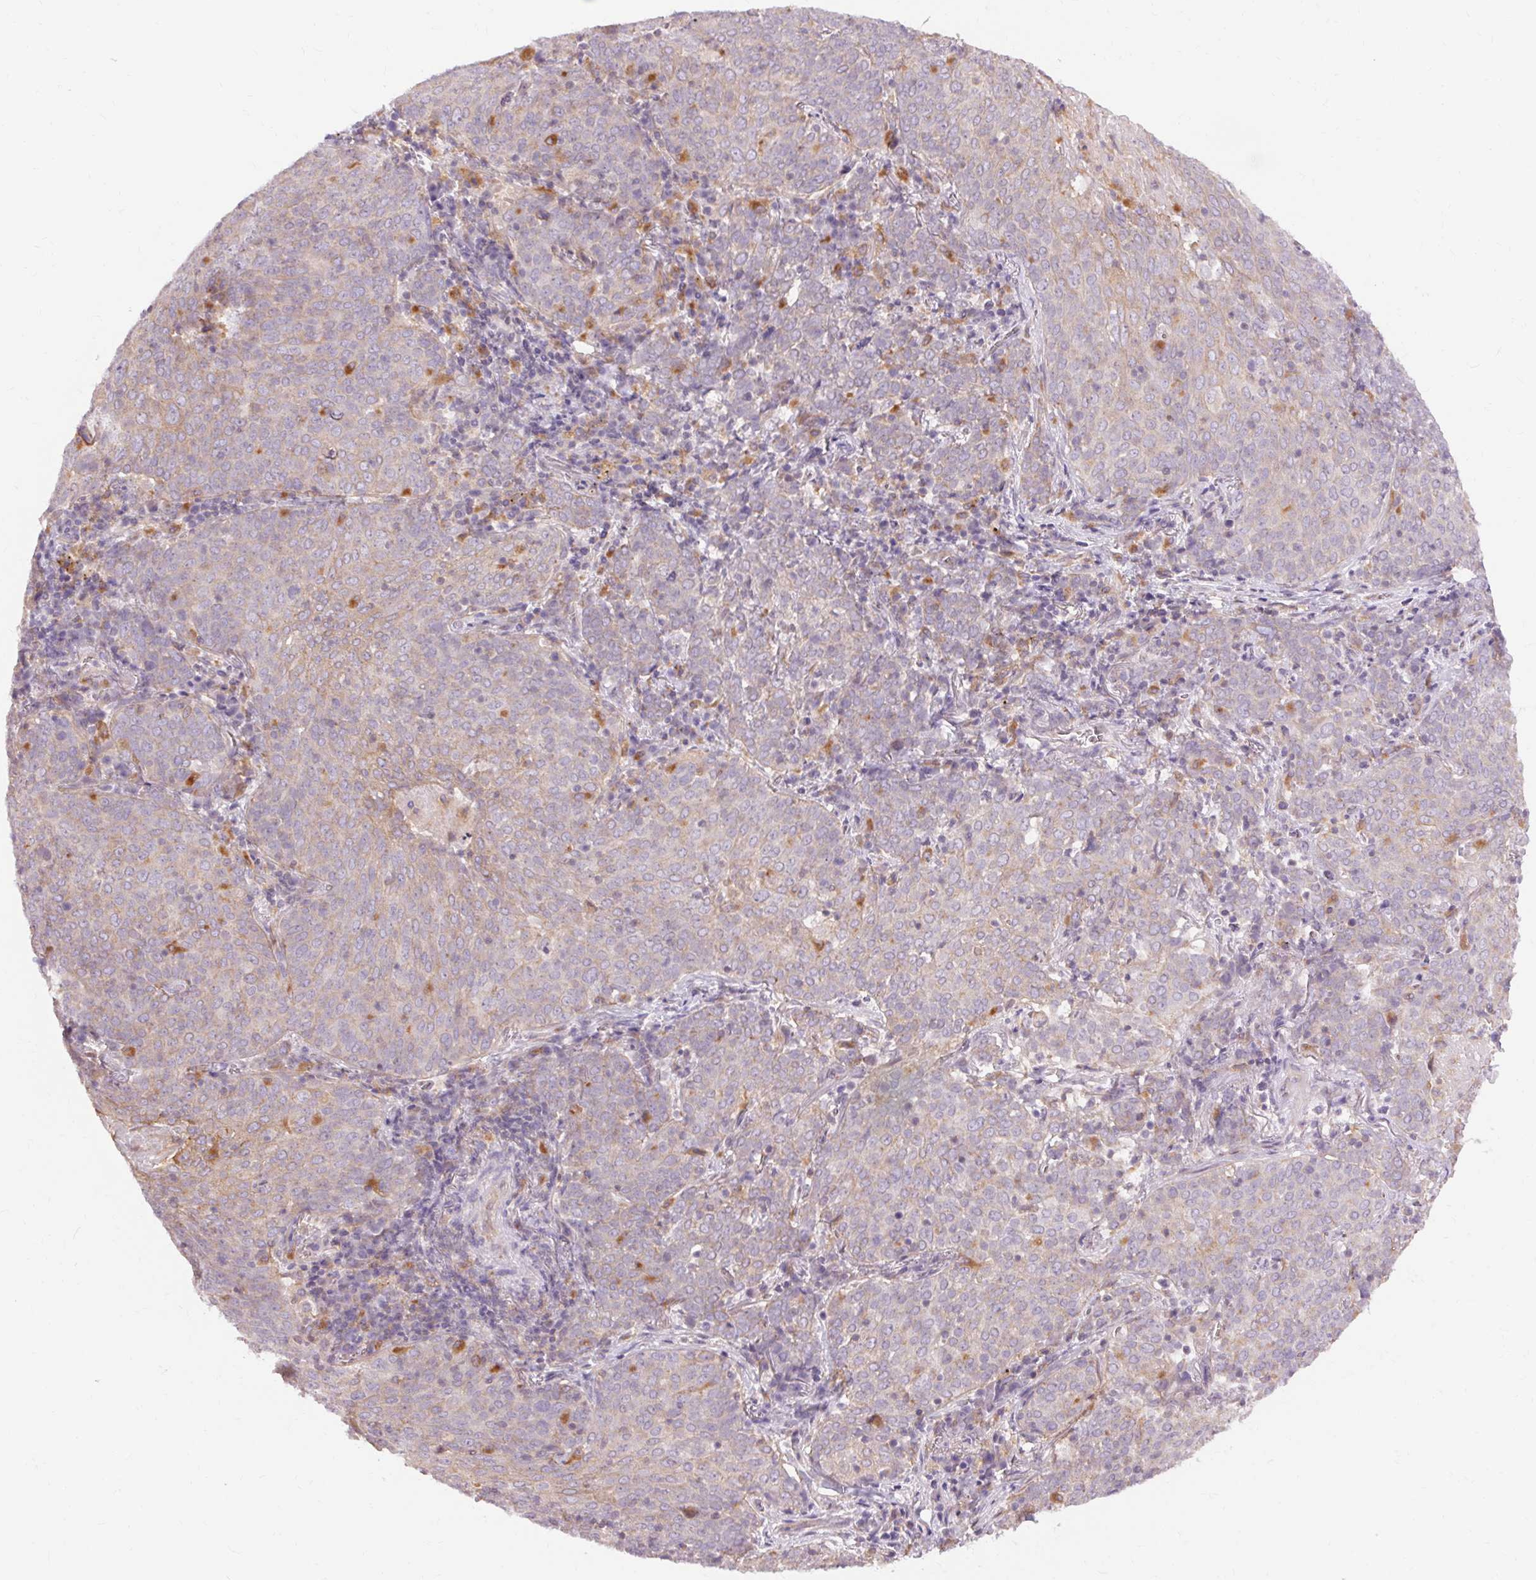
{"staining": {"intensity": "moderate", "quantity": "<25%", "location": "cytoplasmic/membranous"}, "tissue": "lung cancer", "cell_type": "Tumor cells", "image_type": "cancer", "snomed": [{"axis": "morphology", "description": "Squamous cell carcinoma, NOS"}, {"axis": "topography", "description": "Lung"}], "caption": "Immunohistochemical staining of human lung cancer (squamous cell carcinoma) exhibits moderate cytoplasmic/membranous protein positivity in approximately <25% of tumor cells. Using DAB (3,3'-diaminobenzidine) (brown) and hematoxylin (blue) stains, captured at high magnification using brightfield microscopy.", "gene": "TM6SF1", "patient": {"sex": "male", "age": 82}}